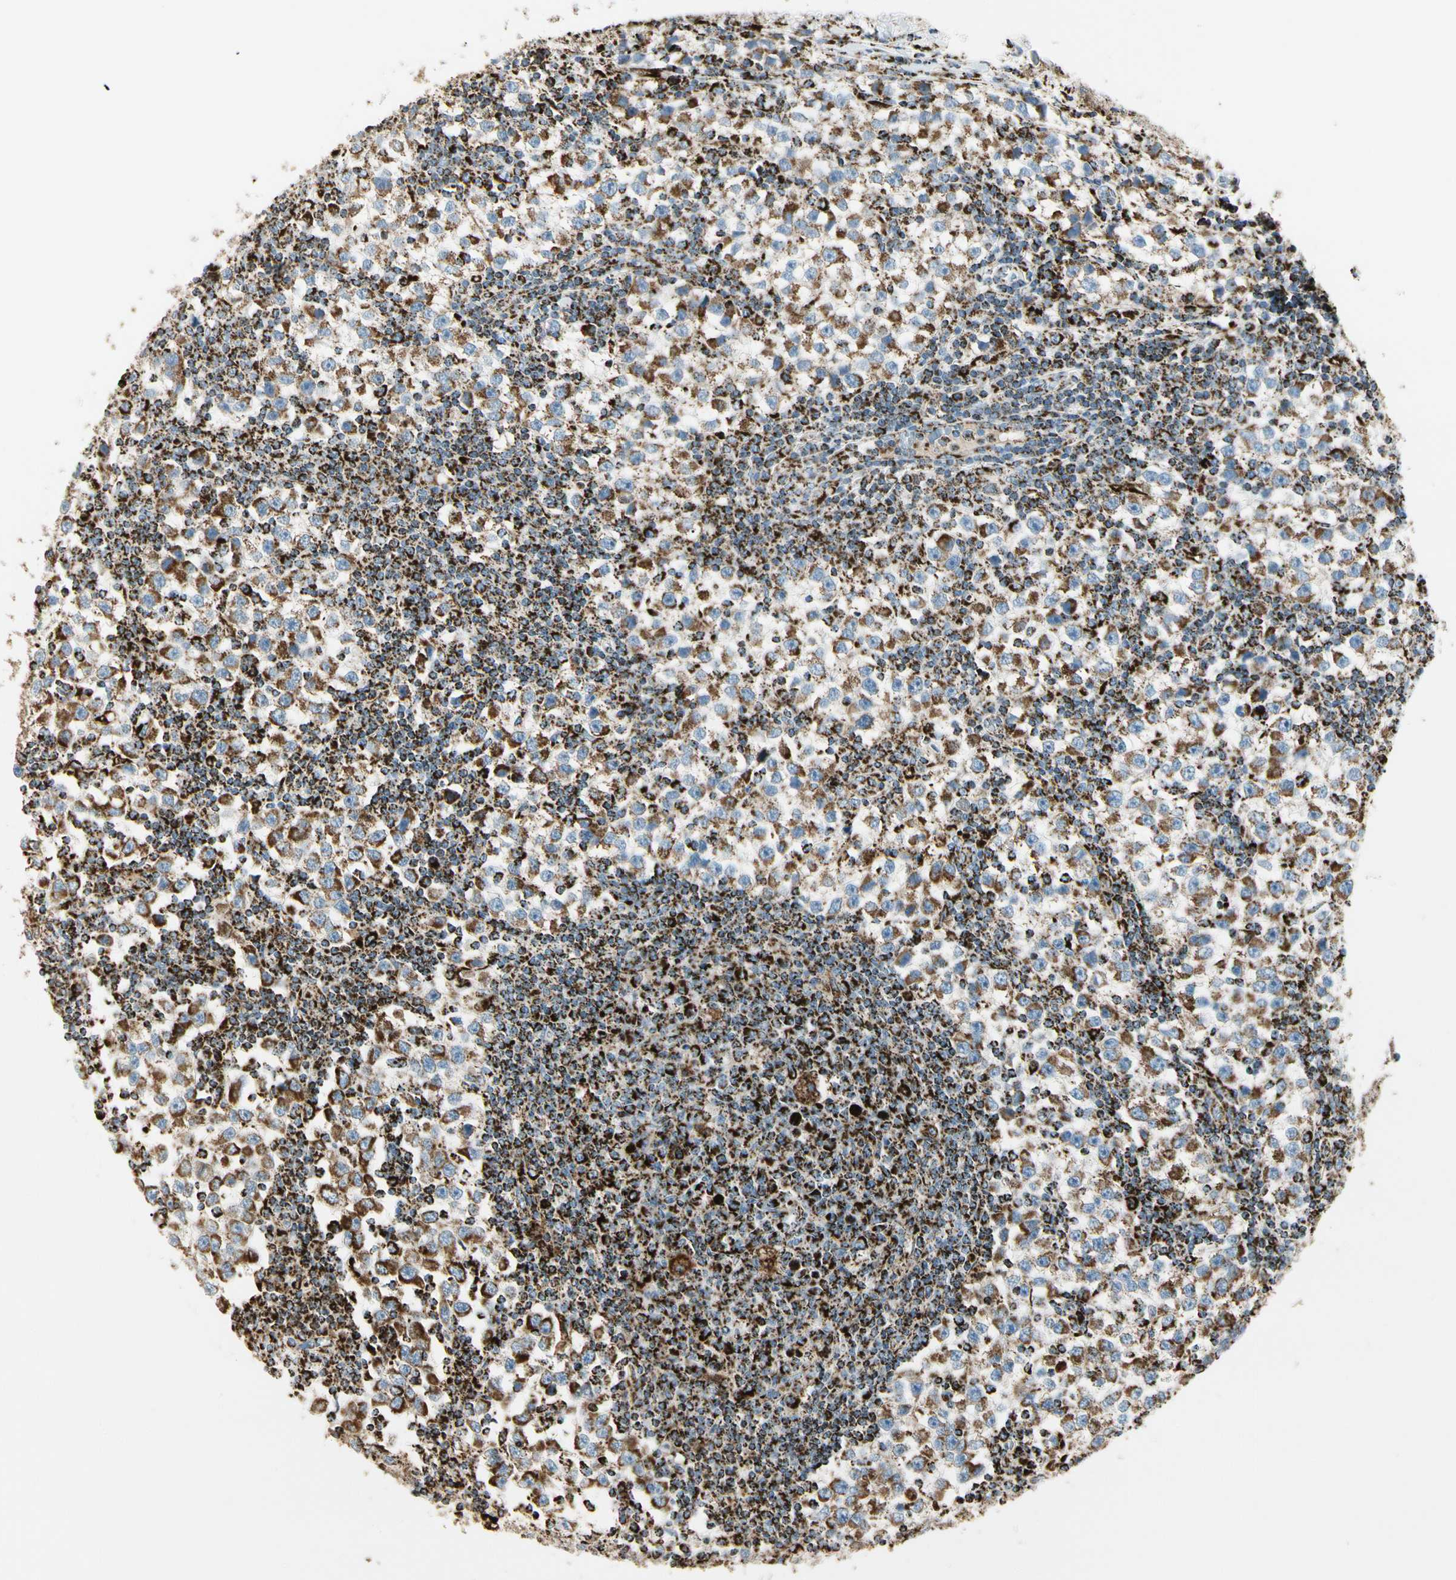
{"staining": {"intensity": "moderate", "quantity": ">75%", "location": "cytoplasmic/membranous"}, "tissue": "testis cancer", "cell_type": "Tumor cells", "image_type": "cancer", "snomed": [{"axis": "morphology", "description": "Seminoma, NOS"}, {"axis": "topography", "description": "Testis"}], "caption": "Immunohistochemistry (IHC) micrograph of testis seminoma stained for a protein (brown), which displays medium levels of moderate cytoplasmic/membranous positivity in approximately >75% of tumor cells.", "gene": "ME2", "patient": {"sex": "male", "age": 65}}